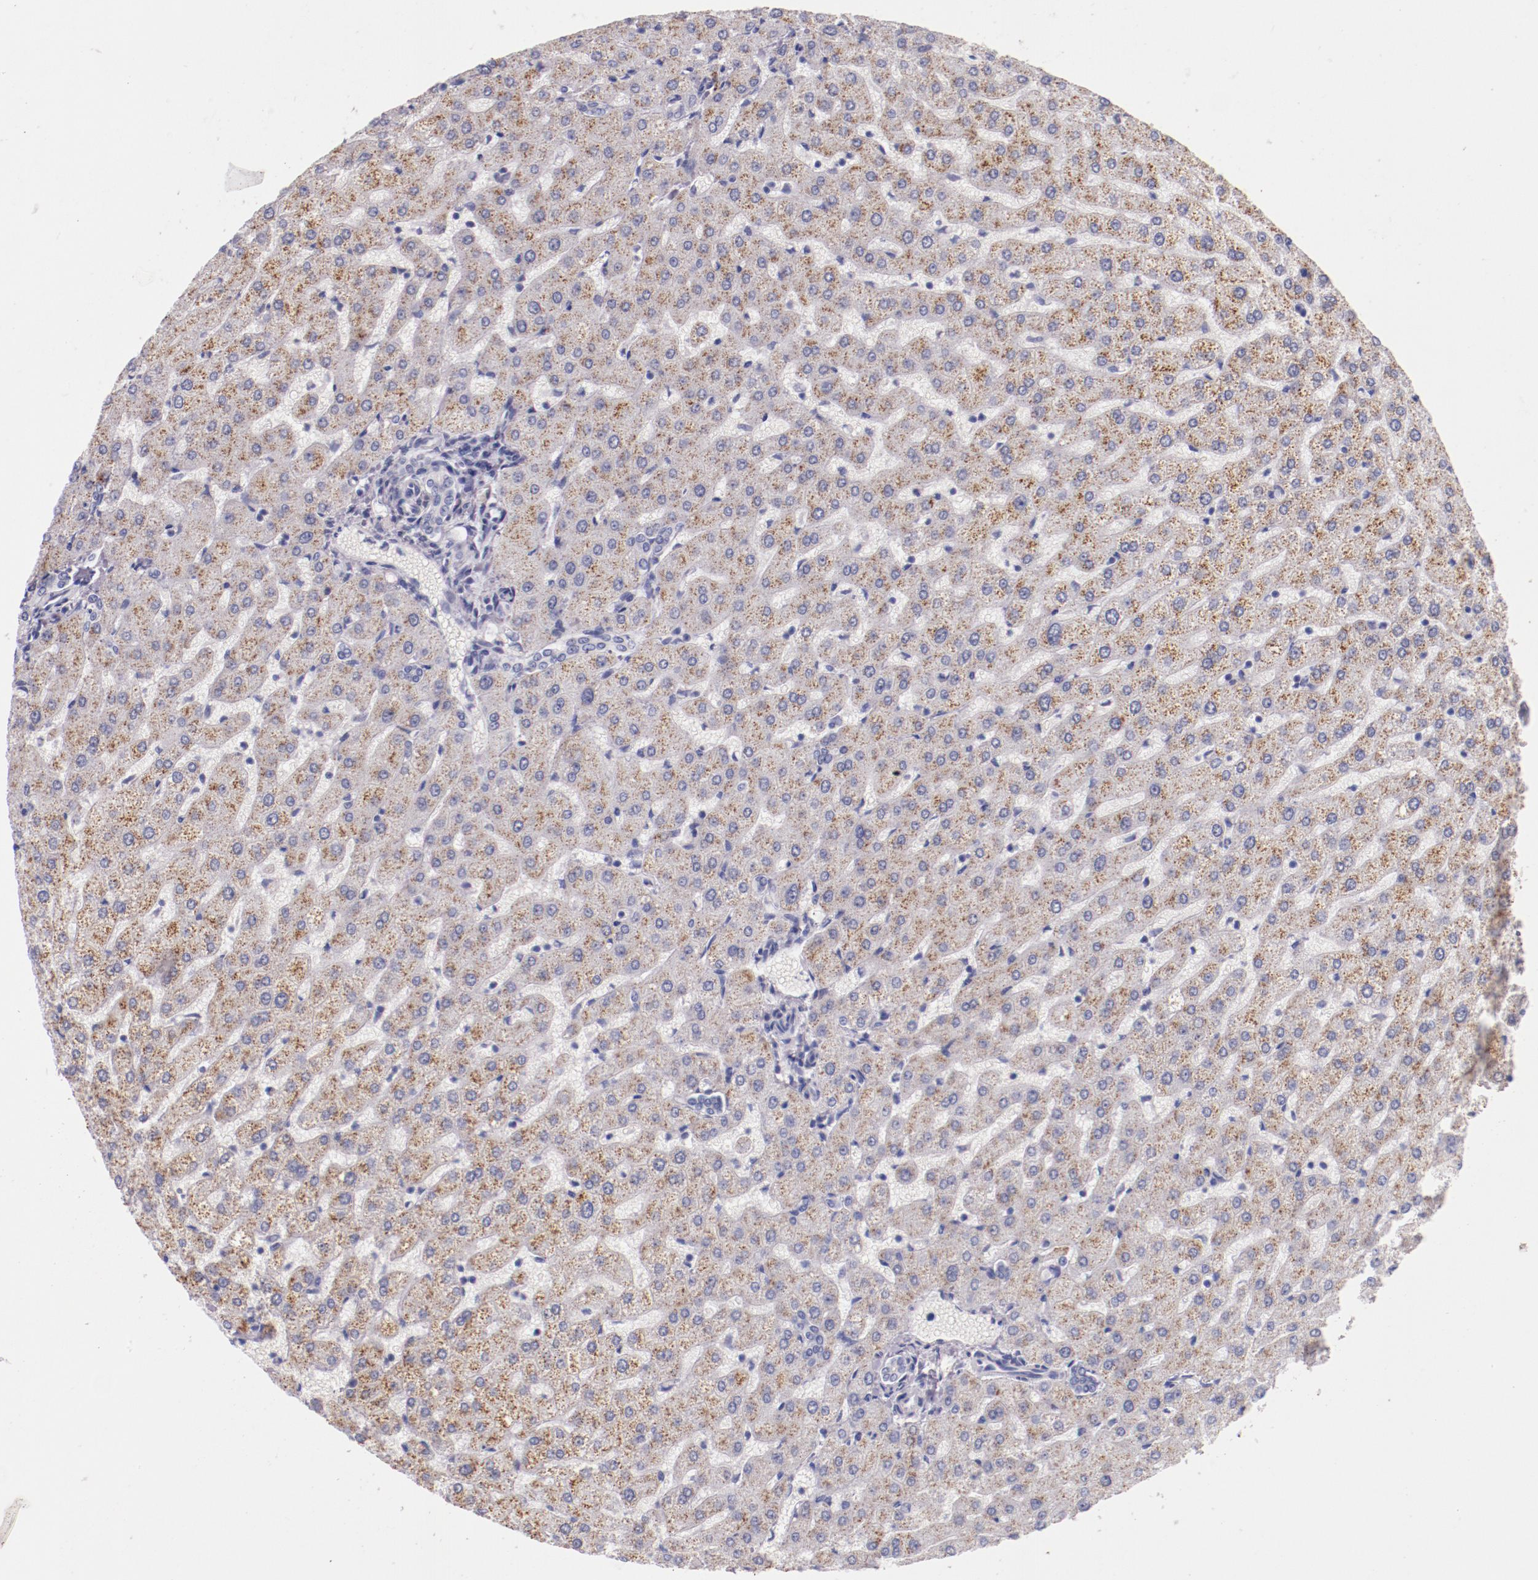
{"staining": {"intensity": "negative", "quantity": "none", "location": "none"}, "tissue": "liver", "cell_type": "Cholangiocytes", "image_type": "normal", "snomed": [{"axis": "morphology", "description": "Normal tissue, NOS"}, {"axis": "morphology", "description": "Fibrosis, NOS"}, {"axis": "topography", "description": "Liver"}], "caption": "A high-resolution photomicrograph shows immunohistochemistry staining of benign liver, which reveals no significant expression in cholangiocytes. (Immunohistochemistry, brightfield microscopy, high magnification).", "gene": "IRF4", "patient": {"sex": "female", "age": 29}}